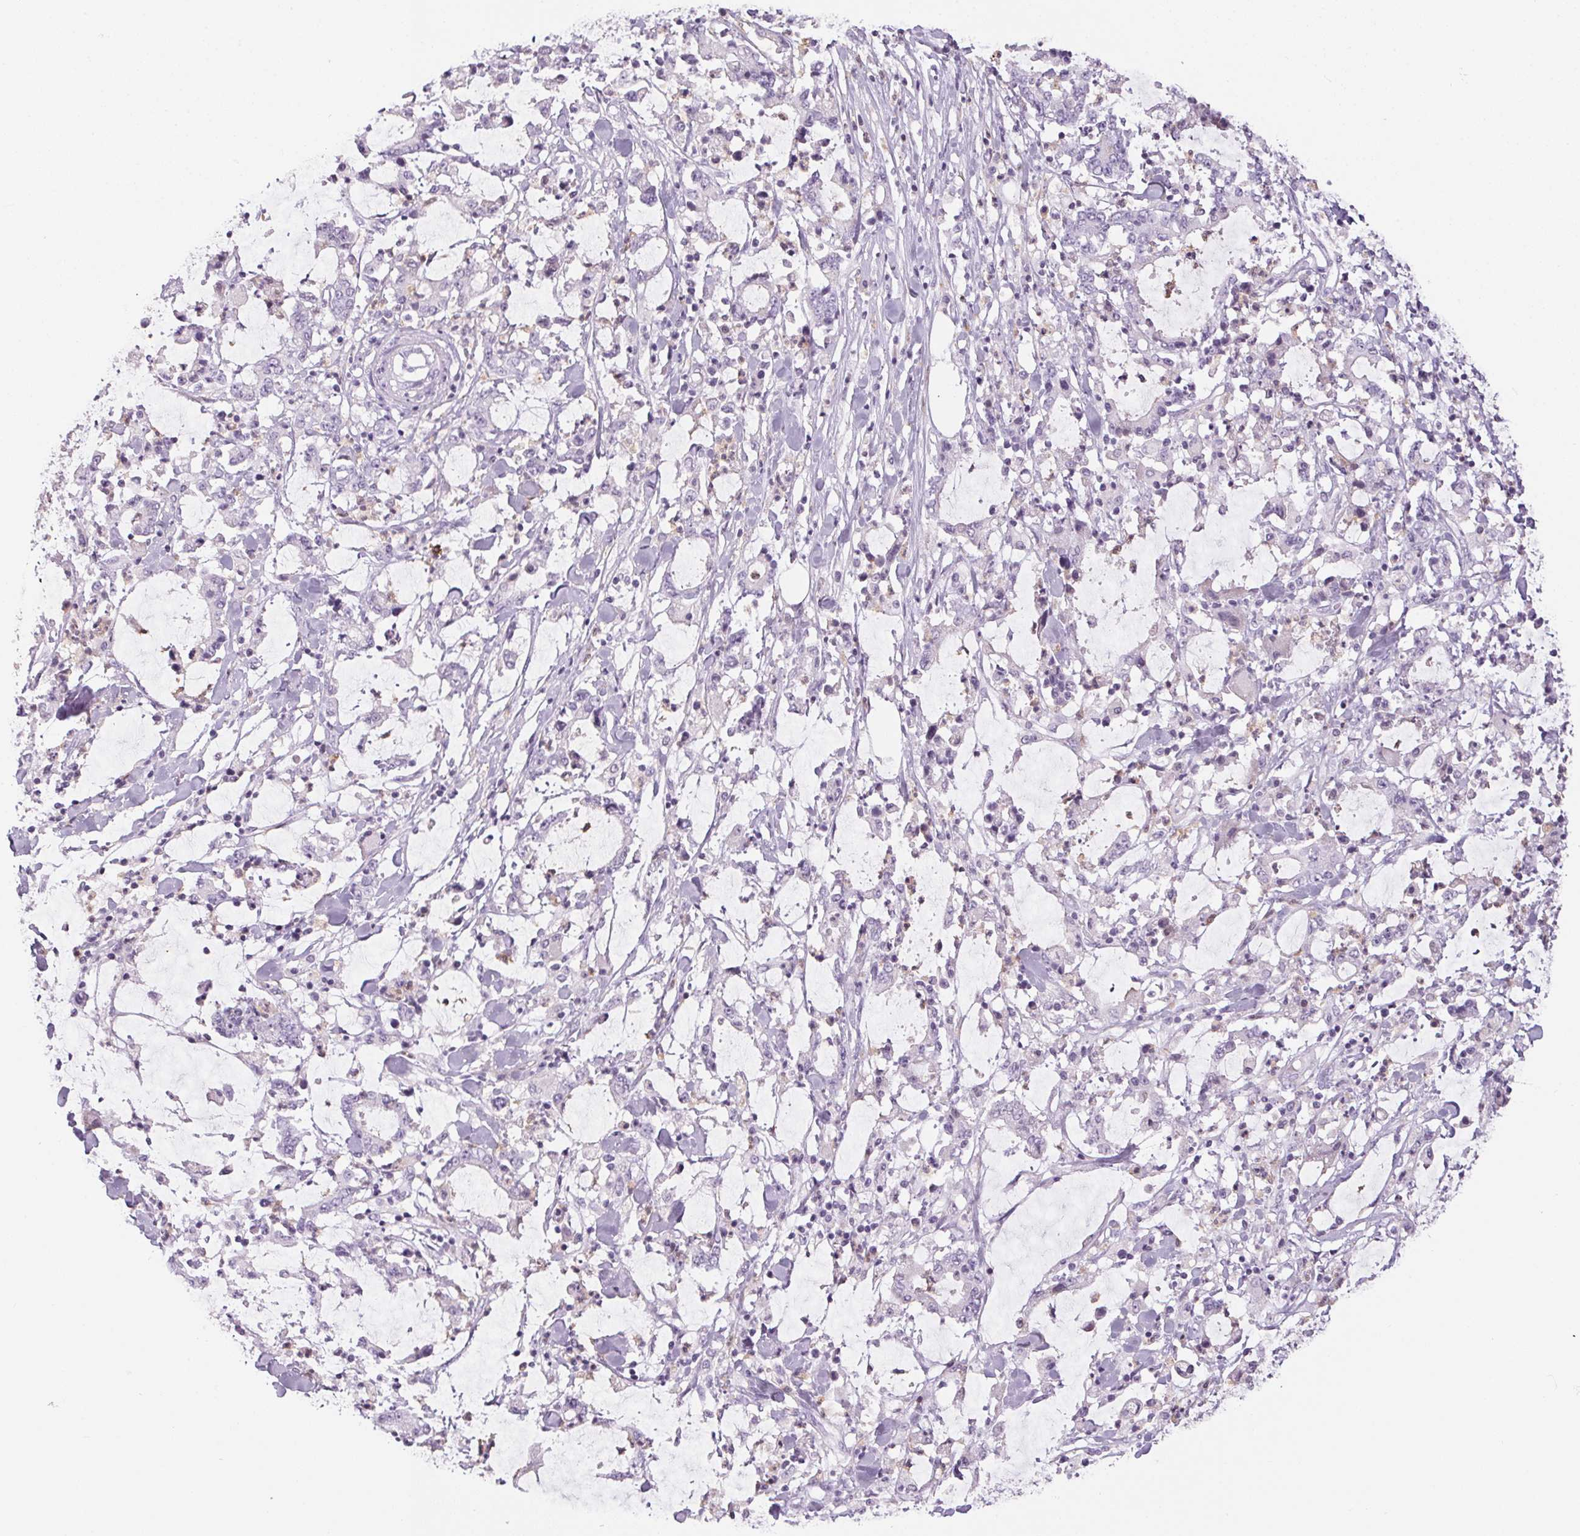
{"staining": {"intensity": "negative", "quantity": "none", "location": "none"}, "tissue": "stomach cancer", "cell_type": "Tumor cells", "image_type": "cancer", "snomed": [{"axis": "morphology", "description": "Adenocarcinoma, NOS"}, {"axis": "topography", "description": "Stomach, upper"}], "caption": "An image of stomach cancer (adenocarcinoma) stained for a protein shows no brown staining in tumor cells. Brightfield microscopy of immunohistochemistry (IHC) stained with DAB (brown) and hematoxylin (blue), captured at high magnification.", "gene": "ECPAS", "patient": {"sex": "male", "age": 68}}